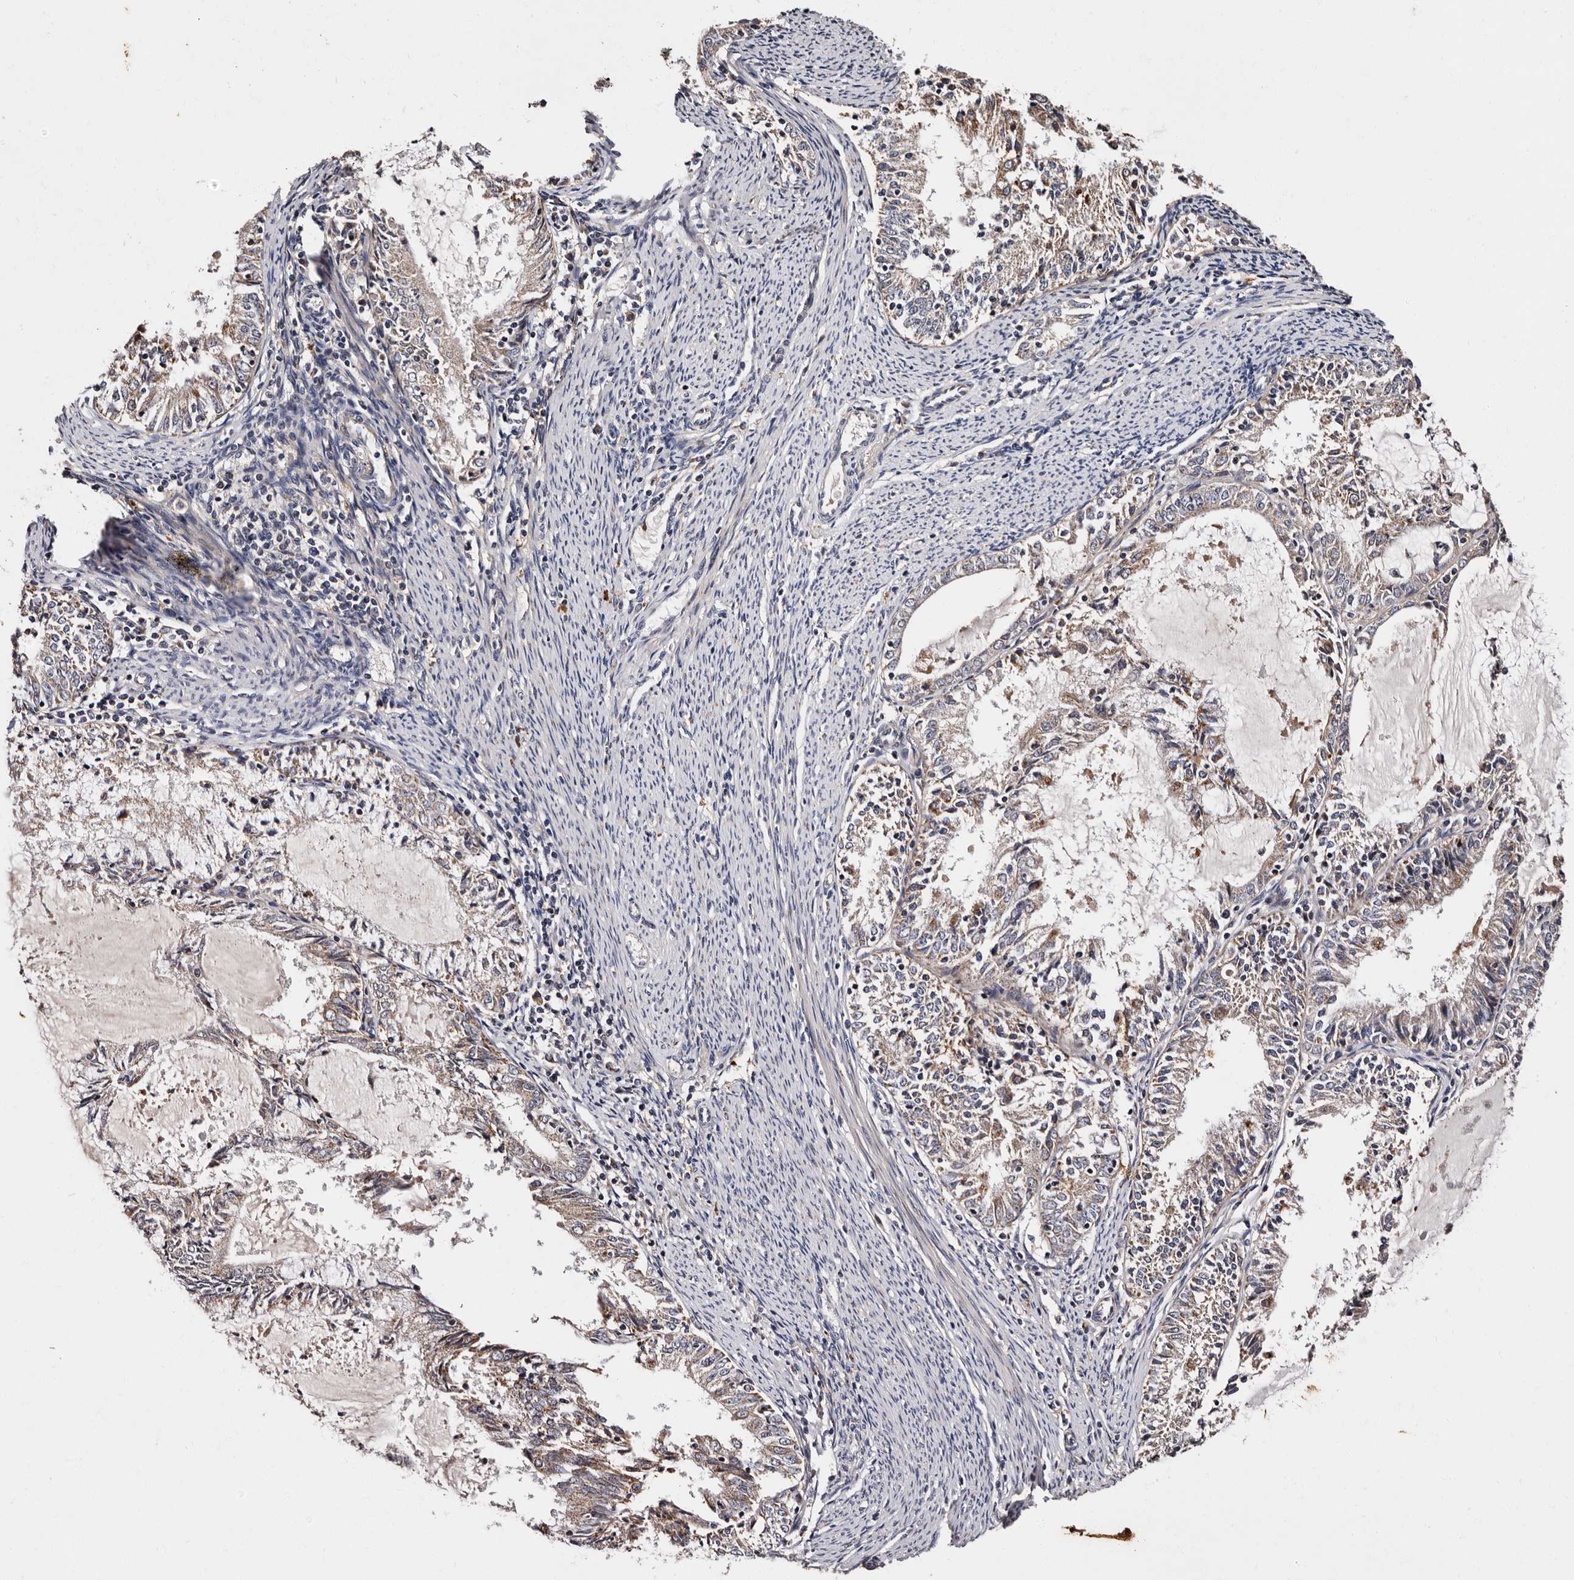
{"staining": {"intensity": "weak", "quantity": "25%-75%", "location": "cytoplasmic/membranous"}, "tissue": "endometrial cancer", "cell_type": "Tumor cells", "image_type": "cancer", "snomed": [{"axis": "morphology", "description": "Adenocarcinoma, NOS"}, {"axis": "topography", "description": "Endometrium"}], "caption": "The image displays immunohistochemical staining of endometrial cancer (adenocarcinoma). There is weak cytoplasmic/membranous positivity is seen in about 25%-75% of tumor cells.", "gene": "ADCK5", "patient": {"sex": "female", "age": 57}}